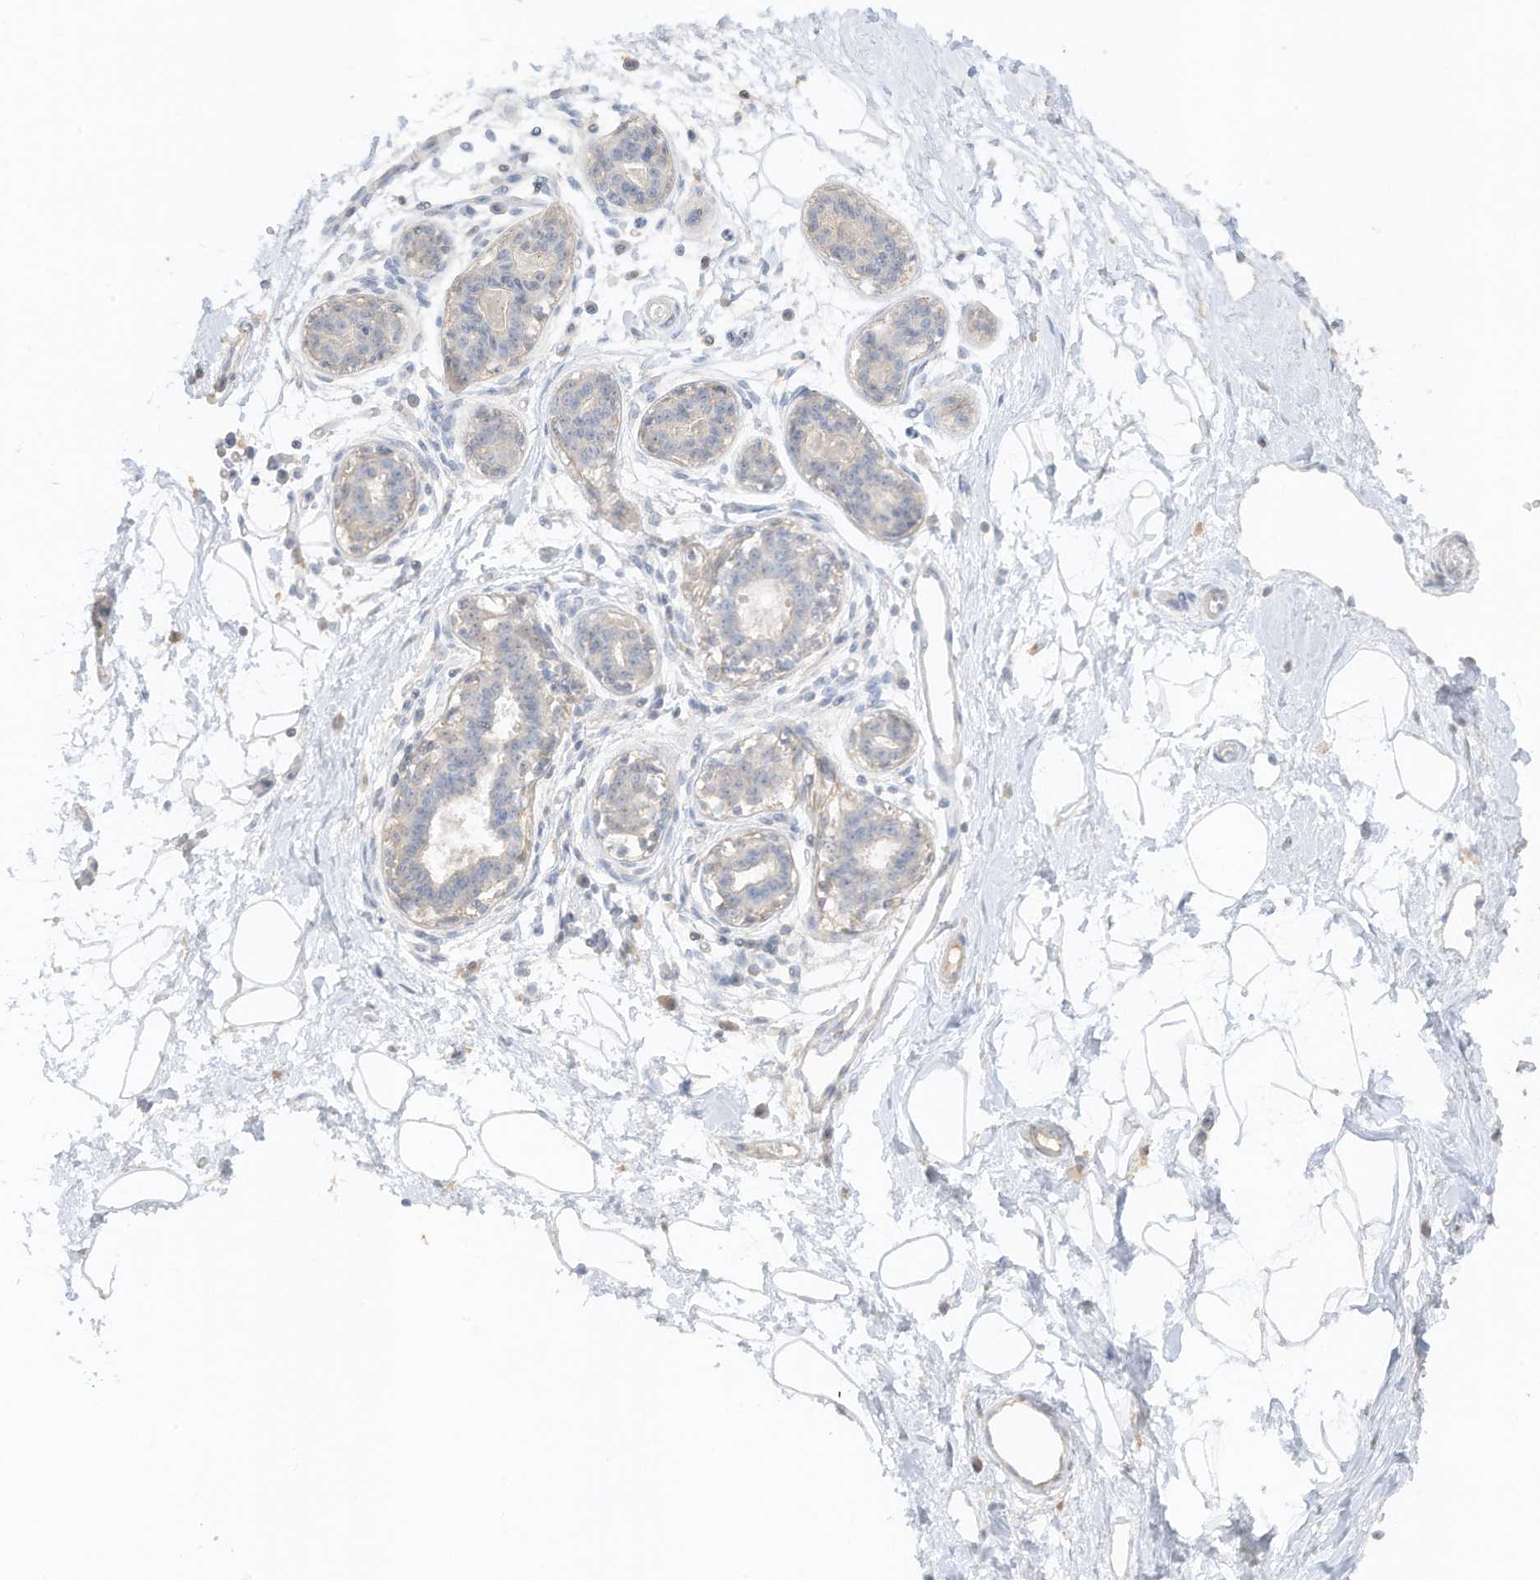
{"staining": {"intensity": "negative", "quantity": "none", "location": "none"}, "tissue": "breast", "cell_type": "Adipocytes", "image_type": "normal", "snomed": [{"axis": "morphology", "description": "Normal tissue, NOS"}, {"axis": "topography", "description": "Breast"}], "caption": "High magnification brightfield microscopy of benign breast stained with DAB (3,3'-diaminobenzidine) (brown) and counterstained with hematoxylin (blue): adipocytes show no significant staining. Brightfield microscopy of immunohistochemistry (IHC) stained with DAB (brown) and hematoxylin (blue), captured at high magnification.", "gene": "ZBTB41", "patient": {"sex": "female", "age": 45}}